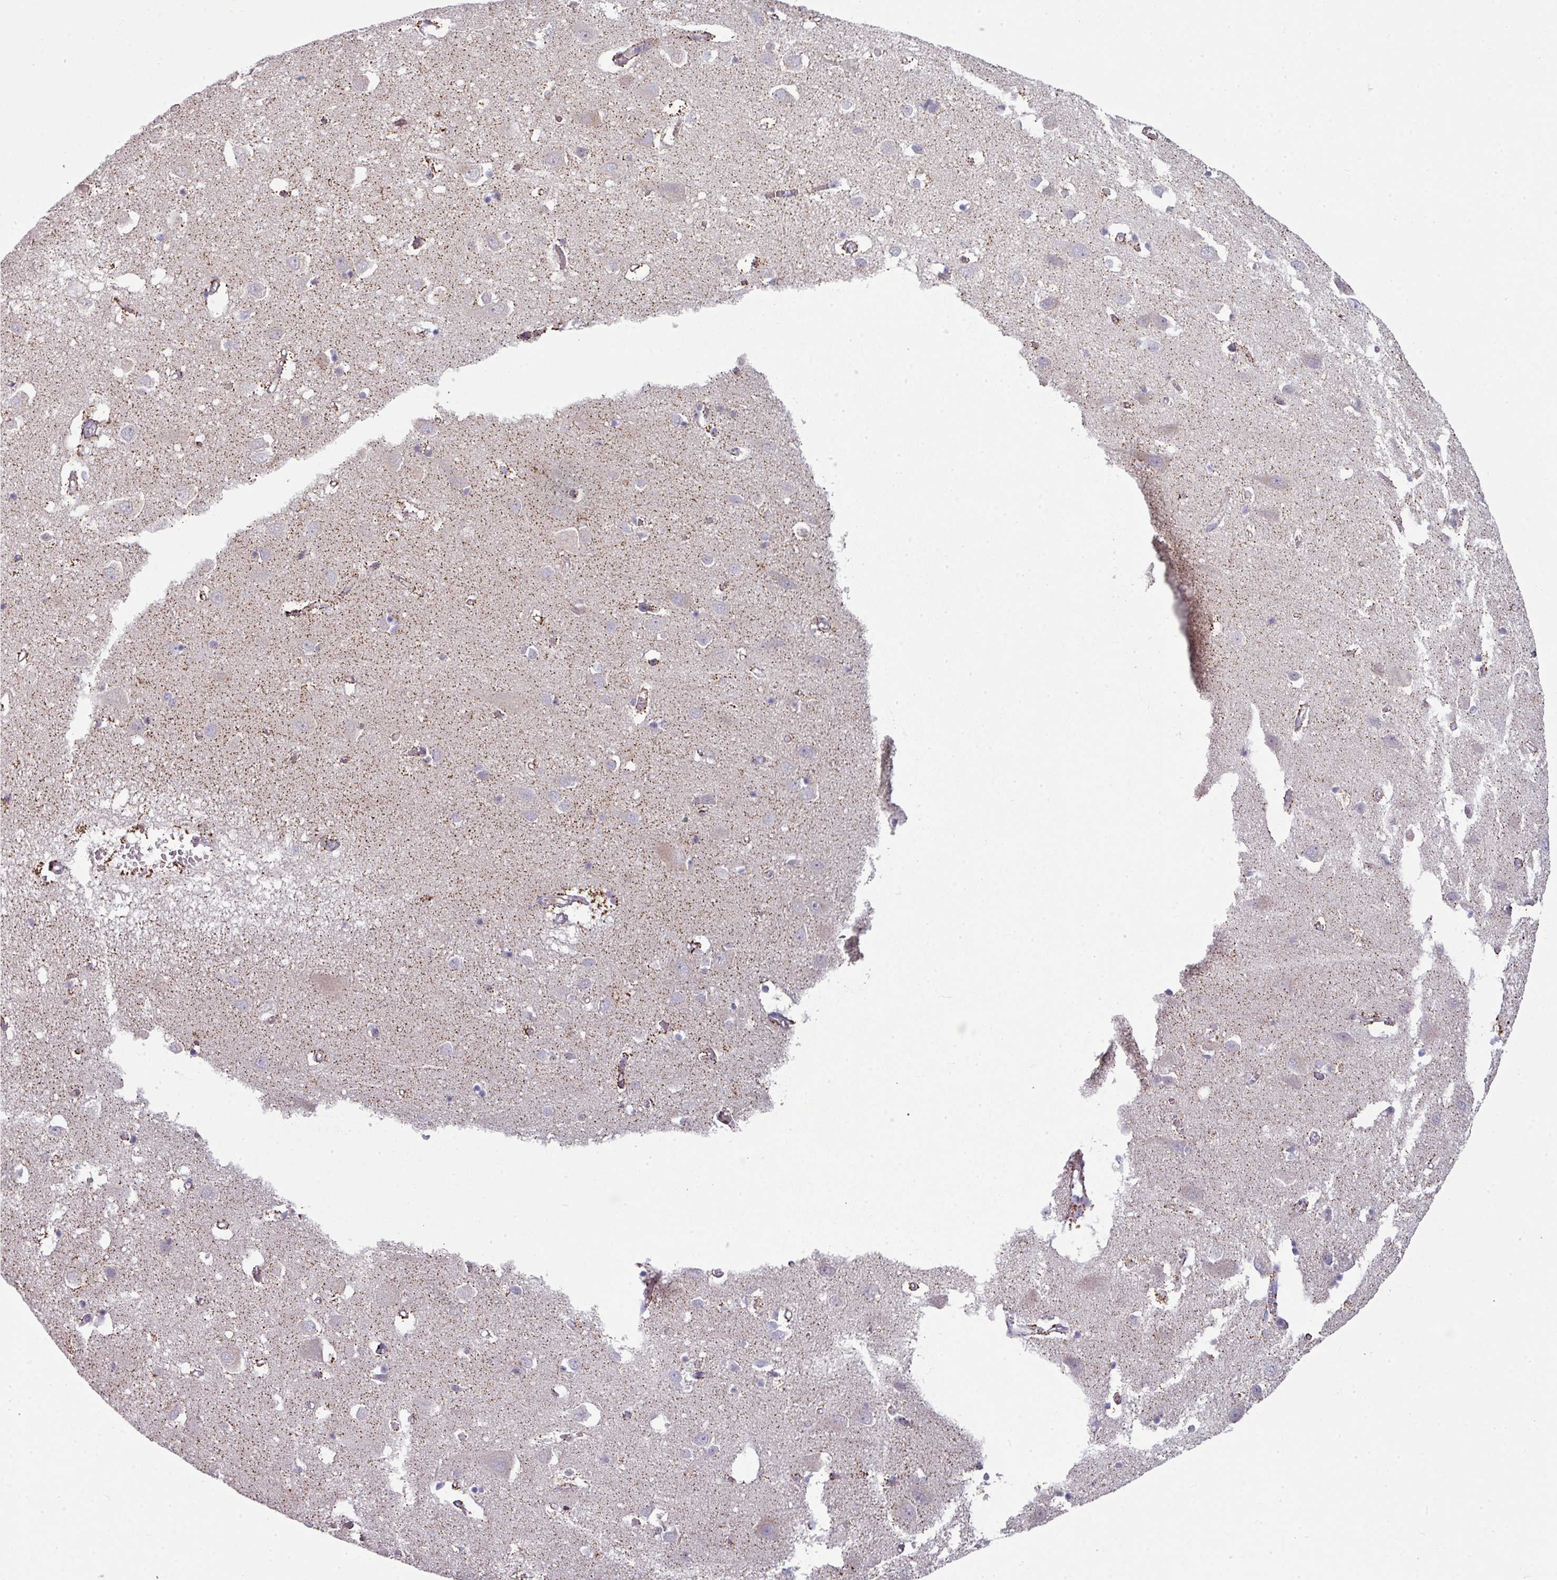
{"staining": {"intensity": "moderate", "quantity": ">75%", "location": "cytoplasmic/membranous"}, "tissue": "cerebral cortex", "cell_type": "Endothelial cells", "image_type": "normal", "snomed": [{"axis": "morphology", "description": "Normal tissue, NOS"}, {"axis": "topography", "description": "Cerebral cortex"}], "caption": "High-magnification brightfield microscopy of benign cerebral cortex stained with DAB (brown) and counterstained with hematoxylin (blue). endothelial cells exhibit moderate cytoplasmic/membranous positivity is appreciated in approximately>75% of cells.", "gene": "STAT5A", "patient": {"sex": "male", "age": 70}}